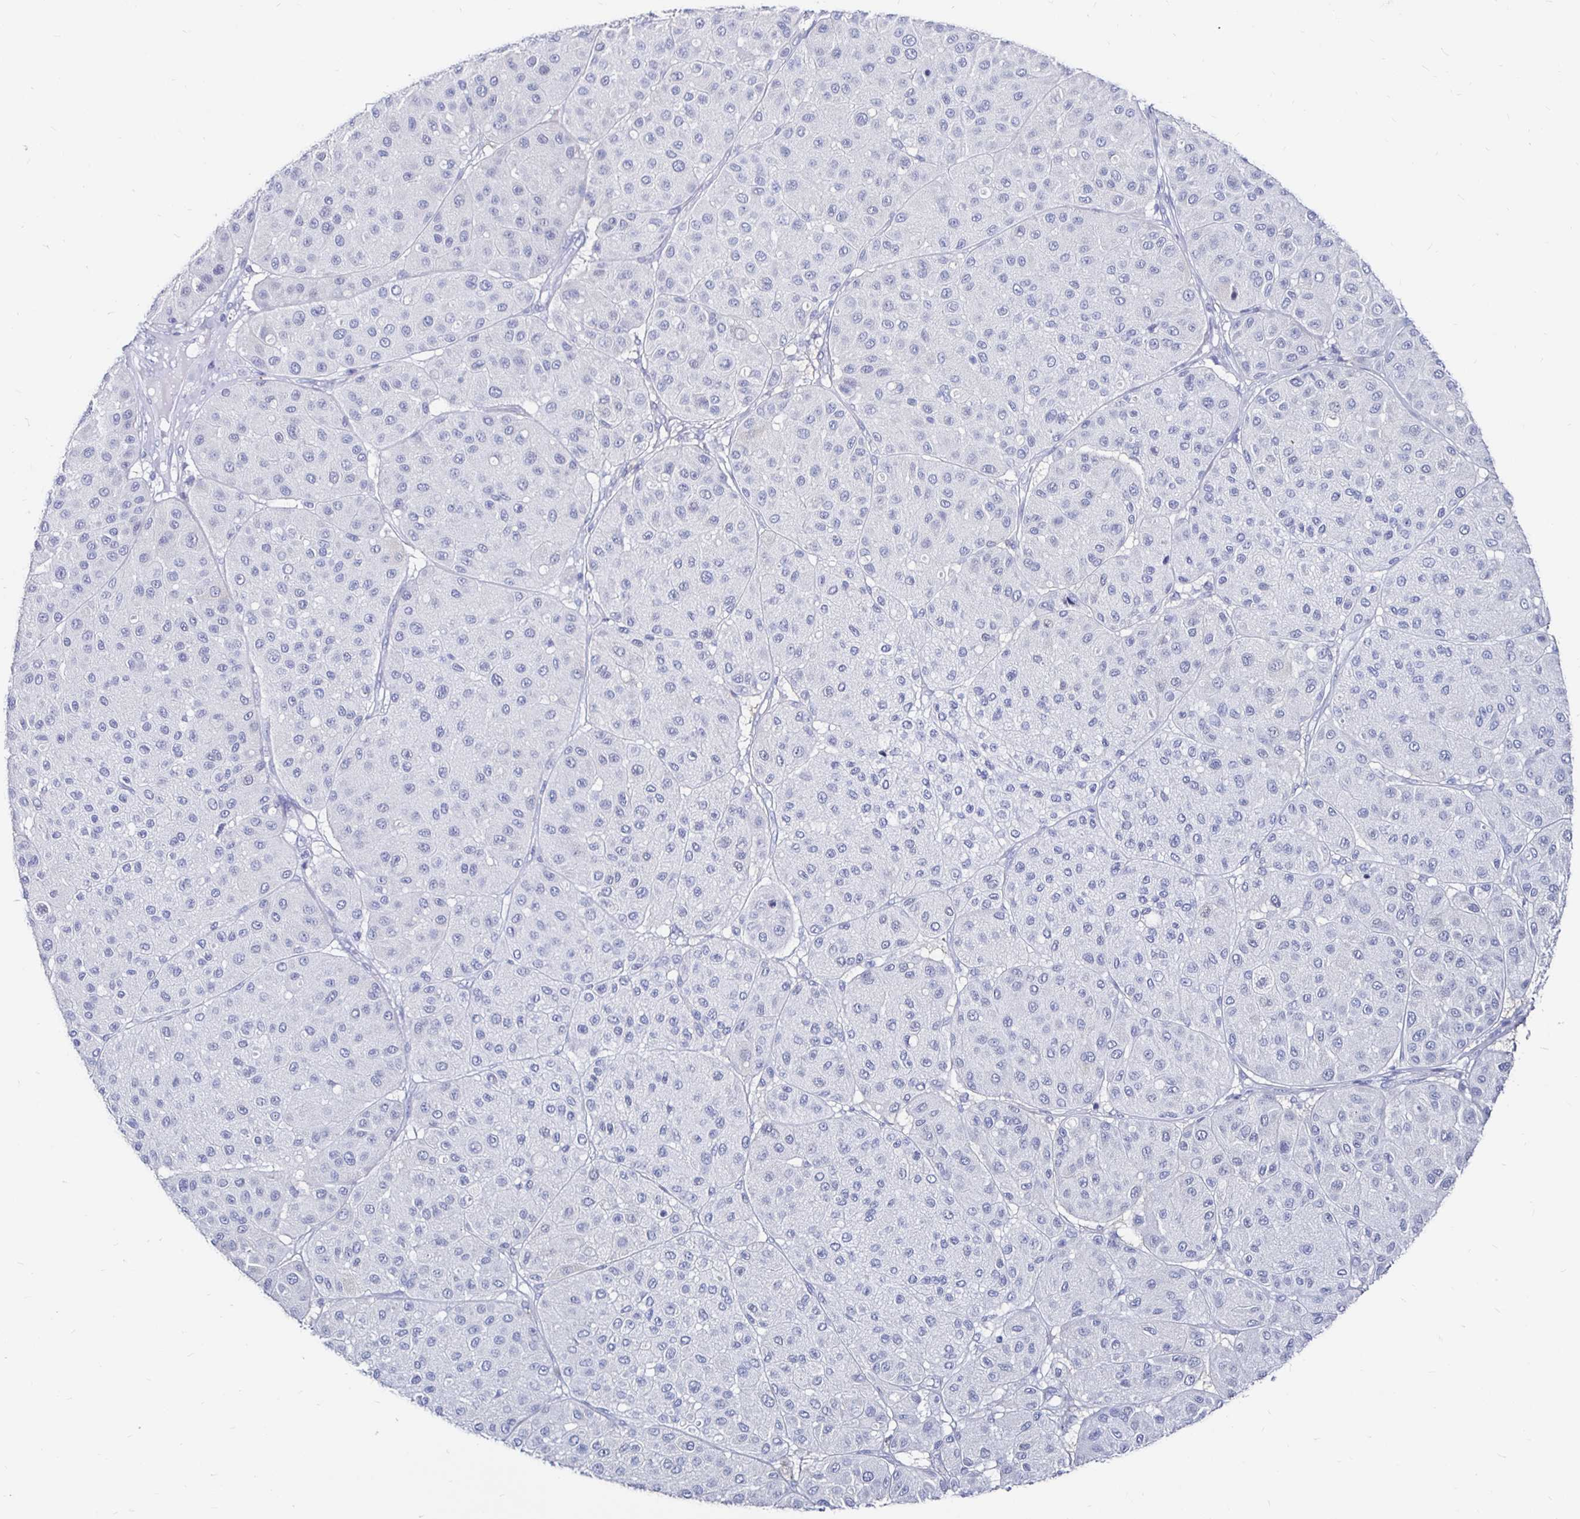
{"staining": {"intensity": "negative", "quantity": "none", "location": "none"}, "tissue": "melanoma", "cell_type": "Tumor cells", "image_type": "cancer", "snomed": [{"axis": "morphology", "description": "Malignant melanoma, Metastatic site"}, {"axis": "topography", "description": "Smooth muscle"}], "caption": "DAB (3,3'-diaminobenzidine) immunohistochemical staining of human melanoma demonstrates no significant staining in tumor cells.", "gene": "LUZP4", "patient": {"sex": "male", "age": 41}}